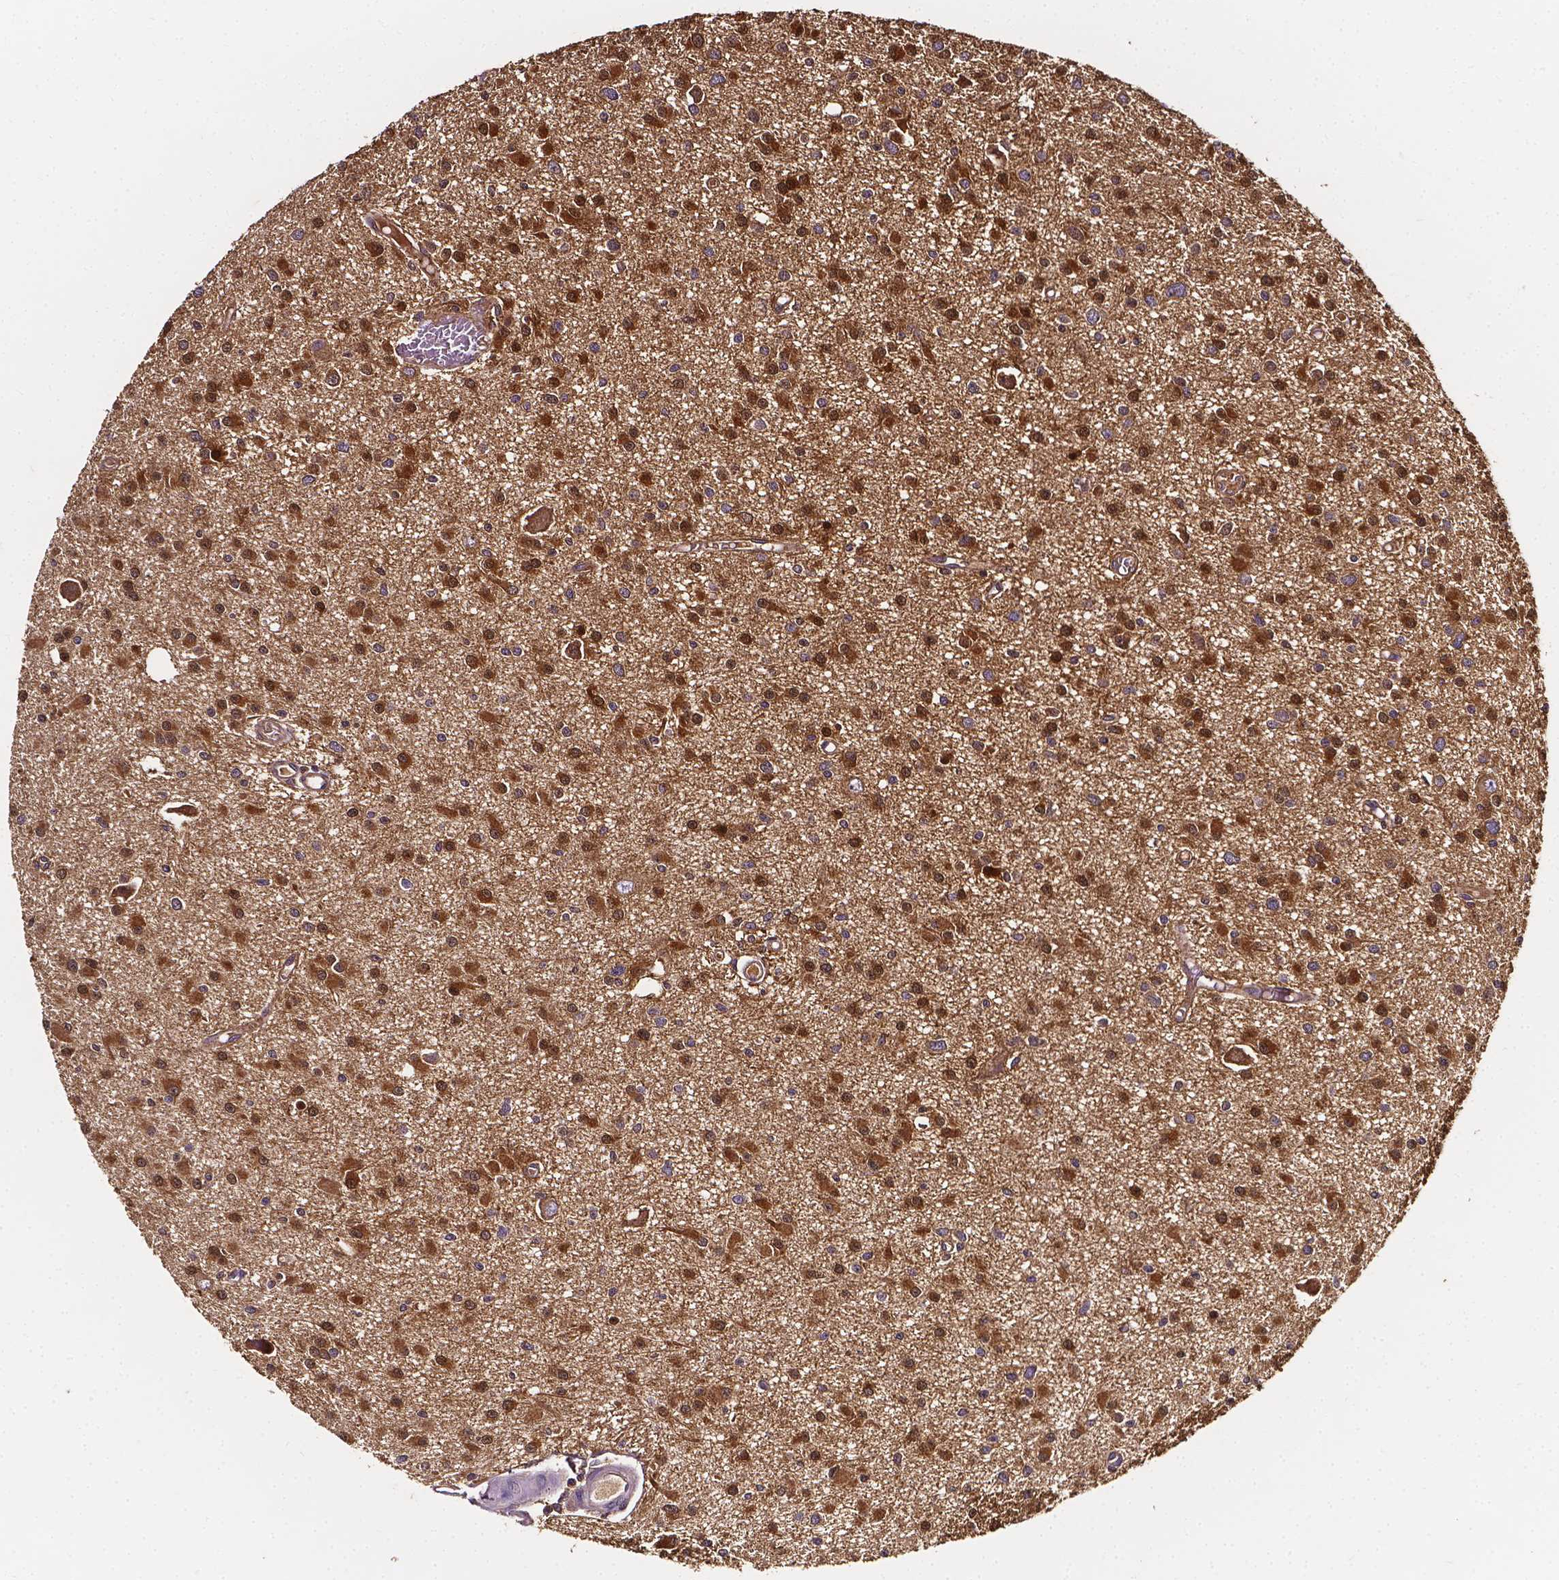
{"staining": {"intensity": "strong", "quantity": ">75%", "location": "cytoplasmic/membranous,nuclear"}, "tissue": "glioma", "cell_type": "Tumor cells", "image_type": "cancer", "snomed": [{"axis": "morphology", "description": "Glioma, malignant, High grade"}, {"axis": "topography", "description": "Brain"}], "caption": "Immunohistochemical staining of malignant glioma (high-grade) exhibits high levels of strong cytoplasmic/membranous and nuclear staining in about >75% of tumor cells.", "gene": "PSAT1", "patient": {"sex": "male", "age": 54}}